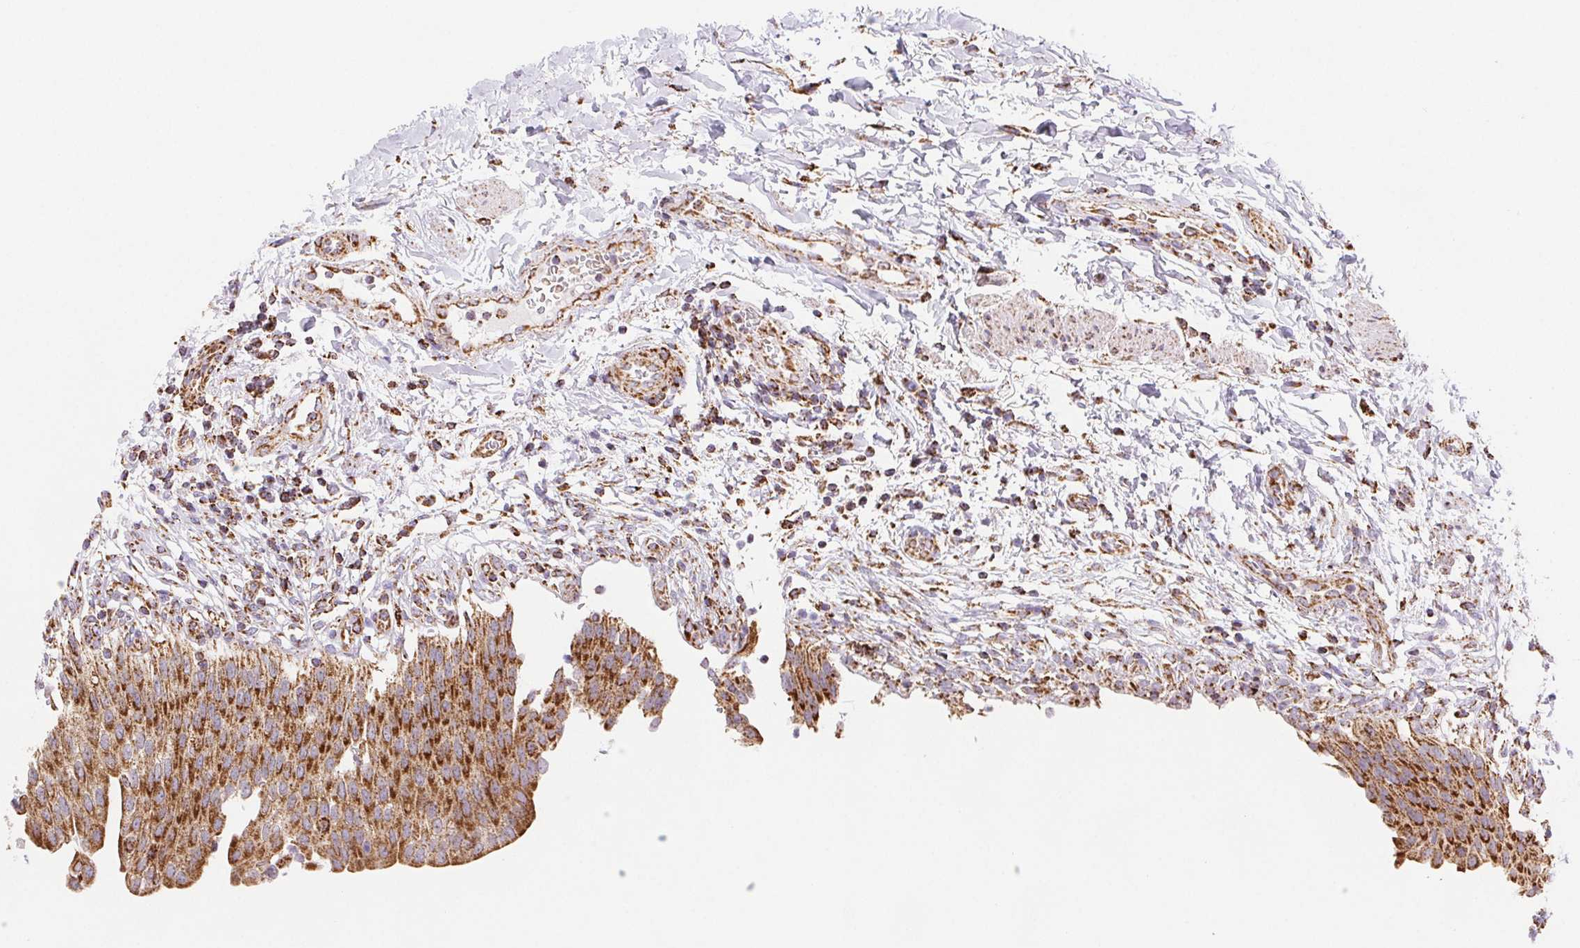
{"staining": {"intensity": "strong", "quantity": ">75%", "location": "cytoplasmic/membranous"}, "tissue": "urinary bladder", "cell_type": "Urothelial cells", "image_type": "normal", "snomed": [{"axis": "morphology", "description": "Normal tissue, NOS"}, {"axis": "topography", "description": "Urinary bladder"}, {"axis": "topography", "description": "Peripheral nerve tissue"}], "caption": "Immunohistochemical staining of normal human urinary bladder displays strong cytoplasmic/membranous protein expression in about >75% of urothelial cells. (Brightfield microscopy of DAB IHC at high magnification).", "gene": "NIPSNAP2", "patient": {"sex": "female", "age": 60}}